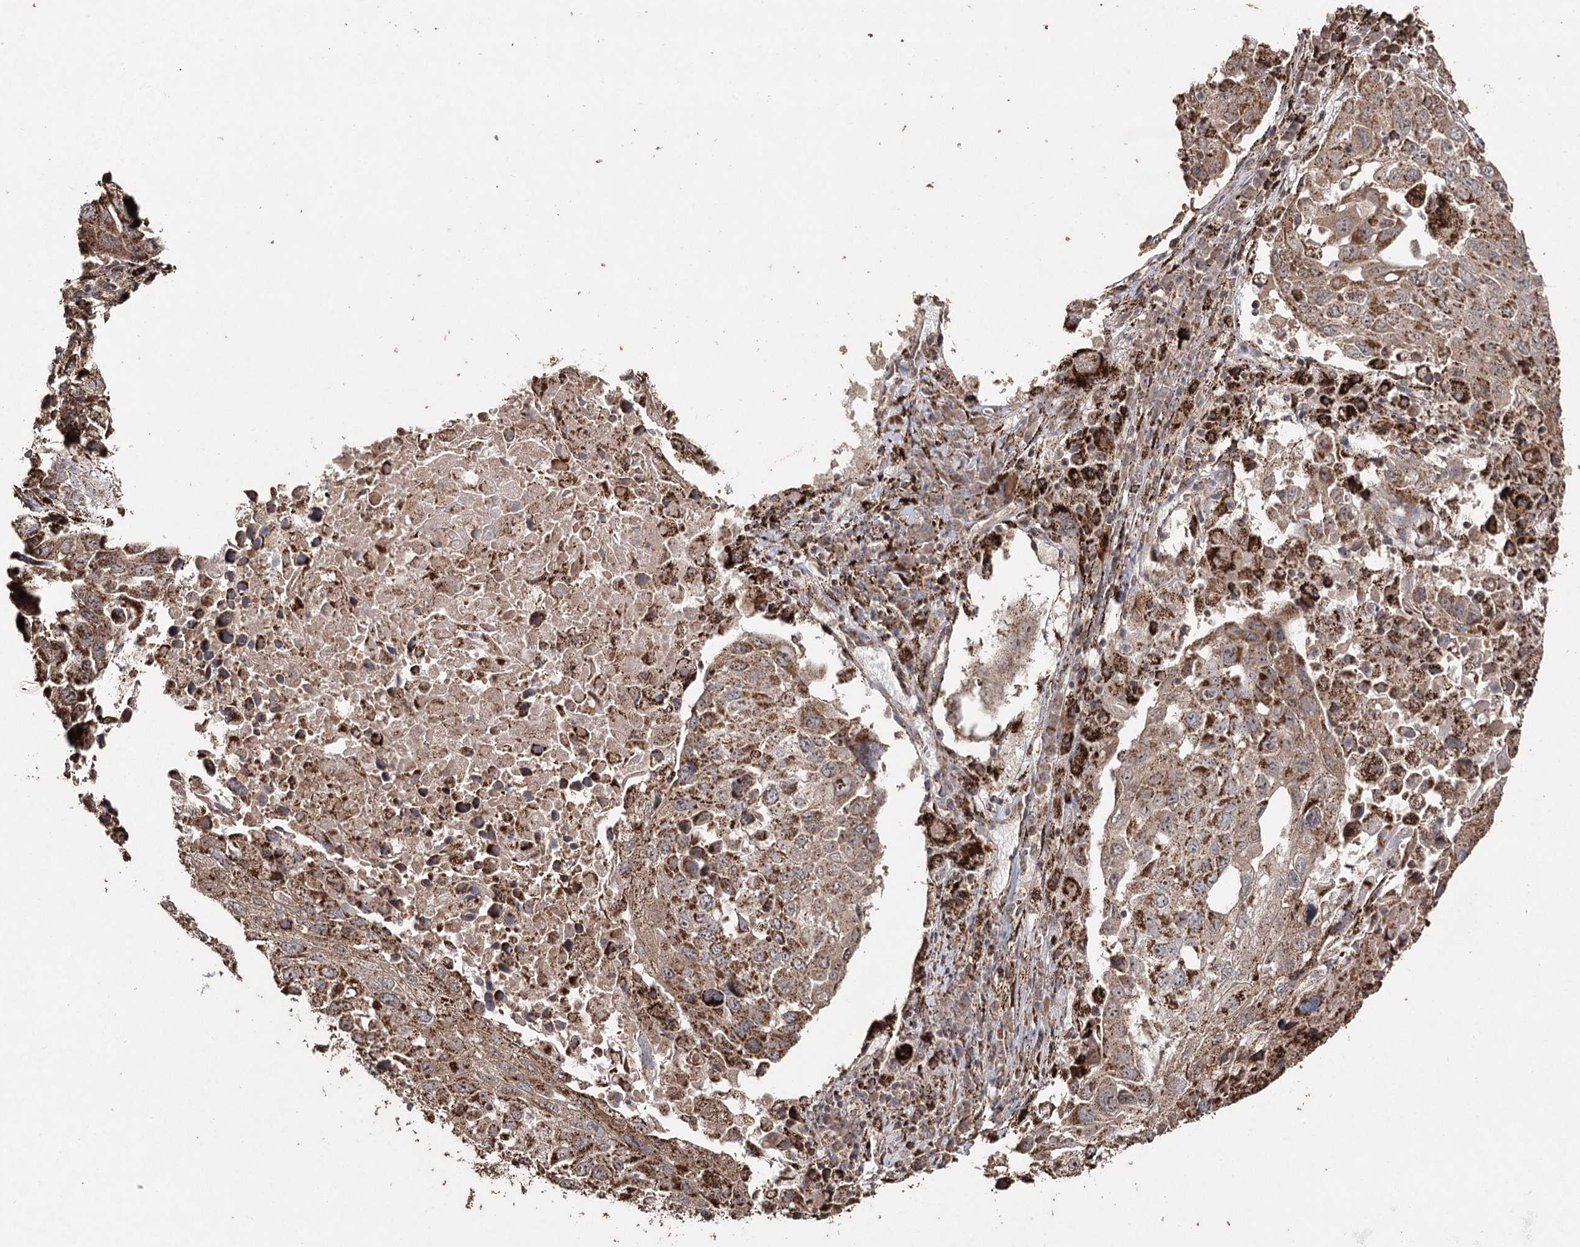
{"staining": {"intensity": "moderate", "quantity": ">75%", "location": "cytoplasmic/membranous"}, "tissue": "lung cancer", "cell_type": "Tumor cells", "image_type": "cancer", "snomed": [{"axis": "morphology", "description": "Squamous cell carcinoma, NOS"}, {"axis": "topography", "description": "Lung"}], "caption": "Protein staining of squamous cell carcinoma (lung) tissue demonstrates moderate cytoplasmic/membranous expression in approximately >75% of tumor cells.", "gene": "SLF2", "patient": {"sex": "male", "age": 65}}